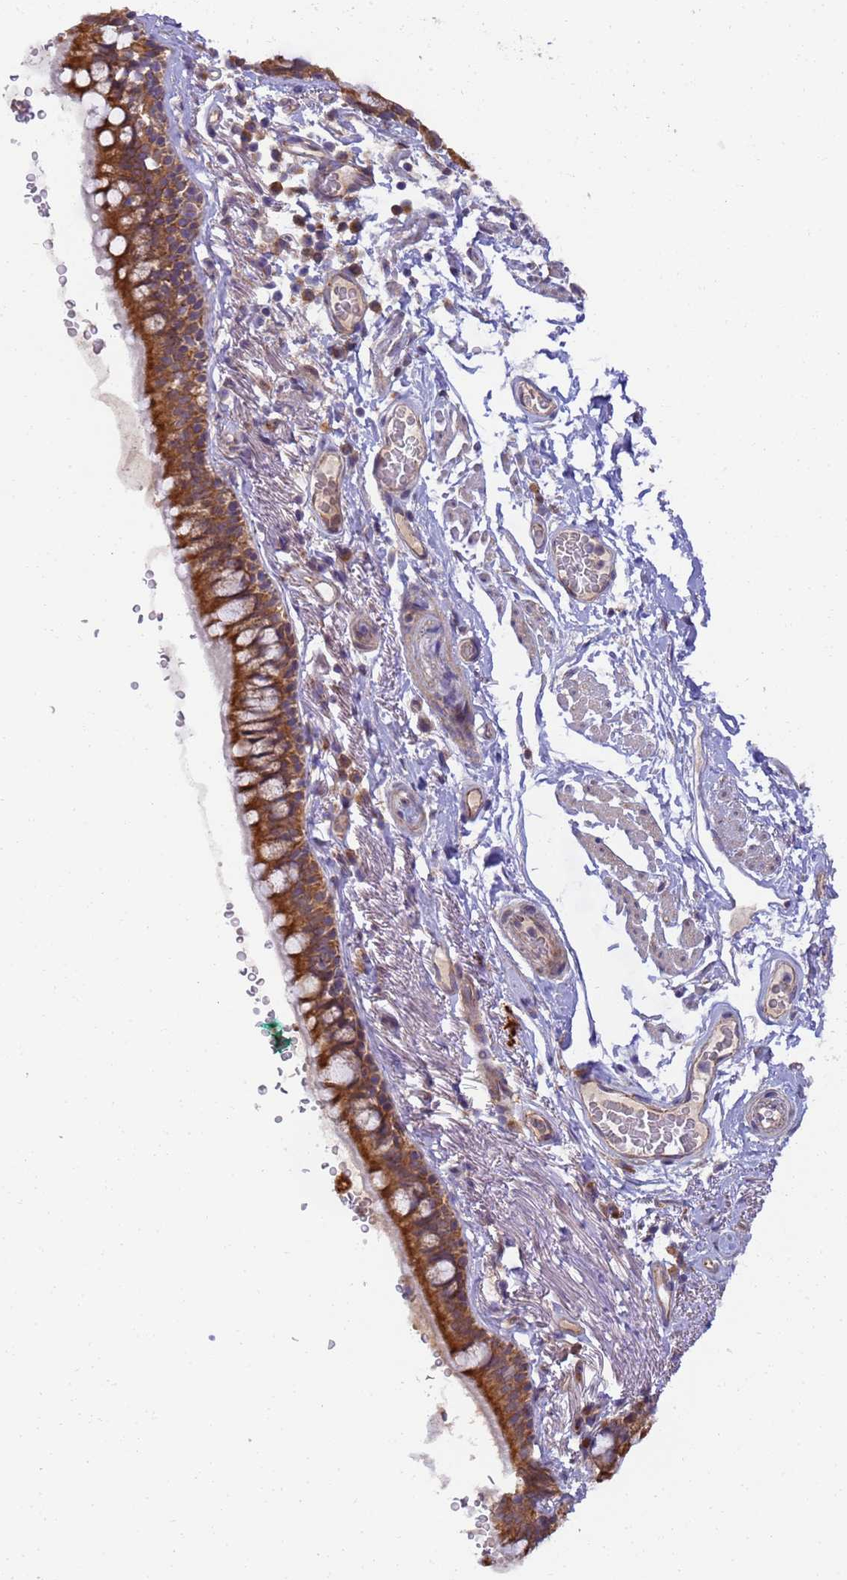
{"staining": {"intensity": "moderate", "quantity": ">75%", "location": "cytoplasmic/membranous"}, "tissue": "bronchus", "cell_type": "Respiratory epithelial cells", "image_type": "normal", "snomed": [{"axis": "morphology", "description": "Normal tissue, NOS"}, {"axis": "topography", "description": "Lymph node"}, {"axis": "topography", "description": "Bronchus"}], "caption": "The micrograph demonstrates staining of normal bronchus, revealing moderate cytoplasmic/membranous protein staining (brown color) within respiratory epithelial cells.", "gene": "RAPGEF3", "patient": {"sex": "male", "age": 63}}